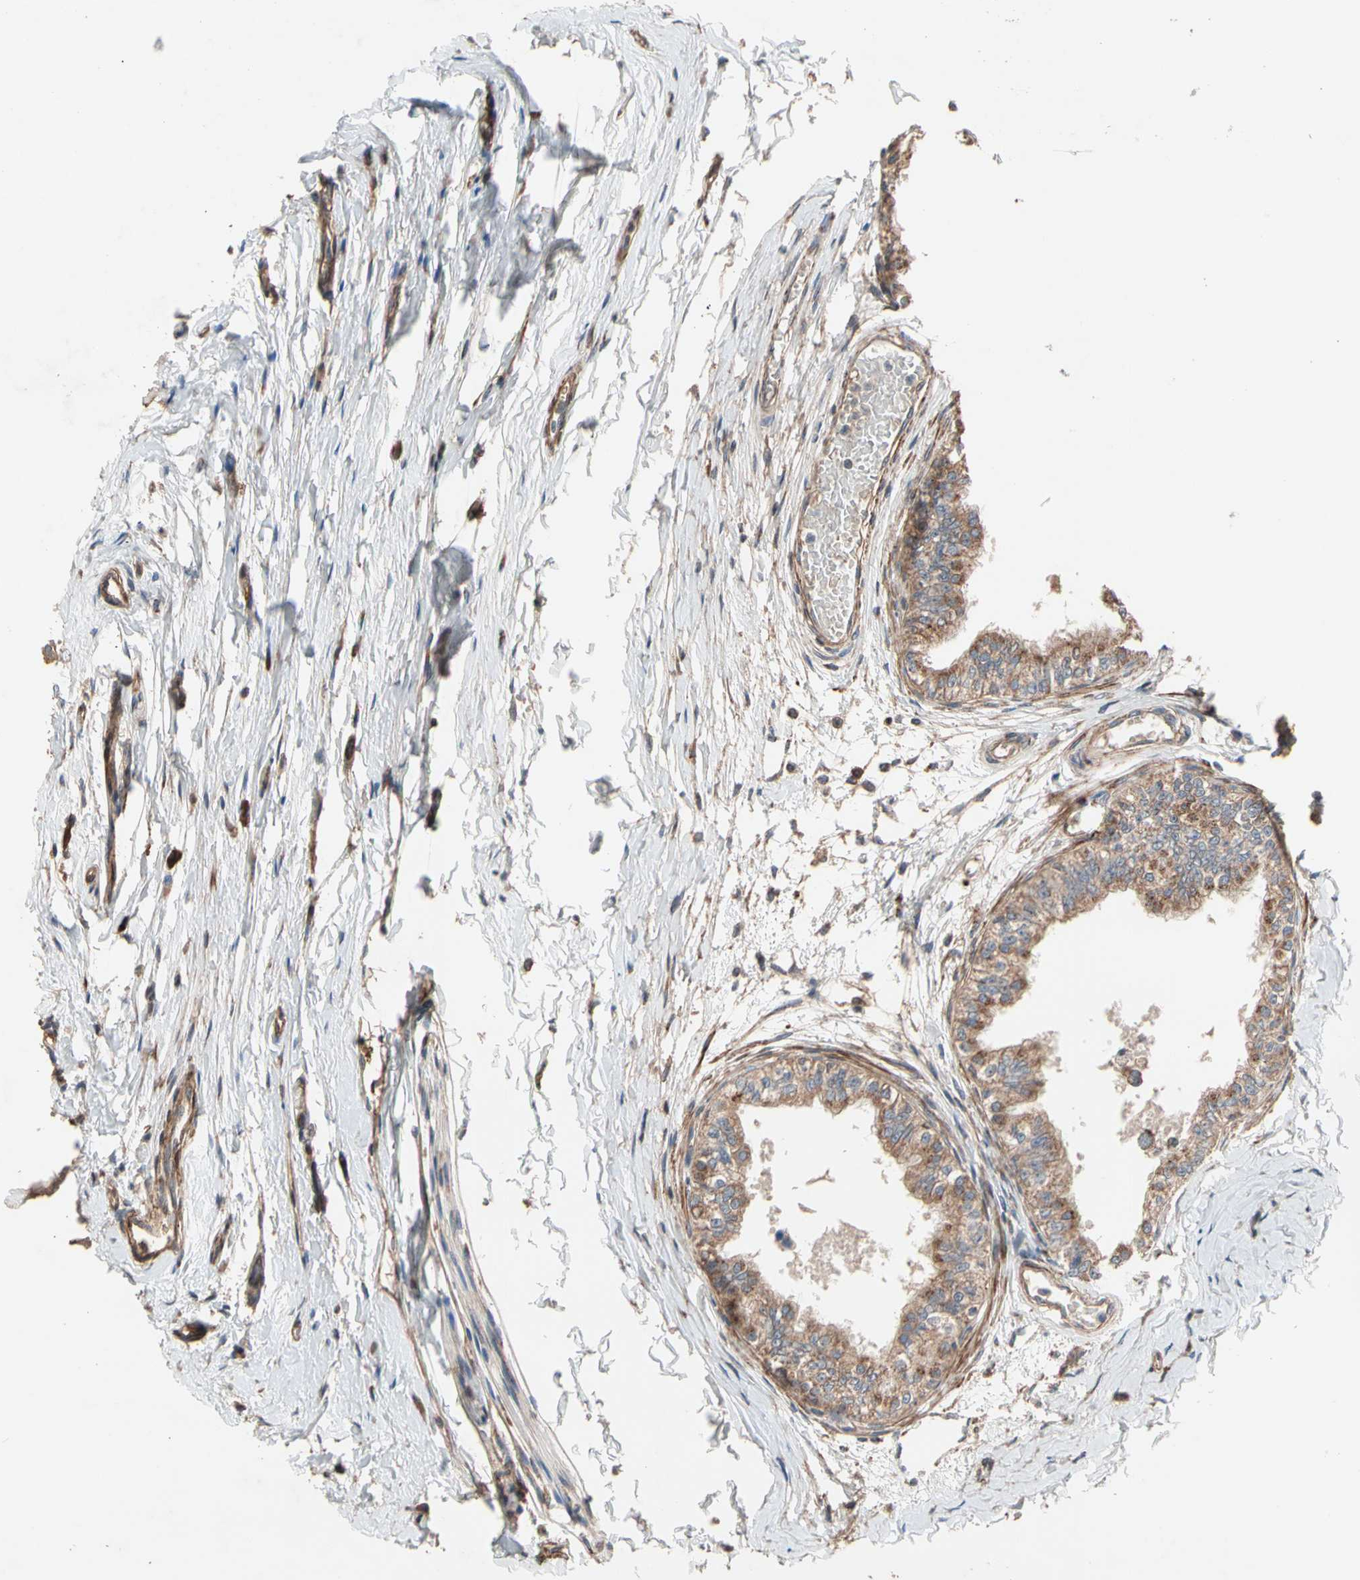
{"staining": {"intensity": "moderate", "quantity": ">75%", "location": "cytoplasmic/membranous"}, "tissue": "epididymis", "cell_type": "Glandular cells", "image_type": "normal", "snomed": [{"axis": "morphology", "description": "Normal tissue, NOS"}, {"axis": "morphology", "description": "Adenocarcinoma, metastatic, NOS"}, {"axis": "topography", "description": "Testis"}, {"axis": "topography", "description": "Epididymis"}], "caption": "This micrograph demonstrates immunohistochemistry (IHC) staining of benign epididymis, with medium moderate cytoplasmic/membranous expression in about >75% of glandular cells.", "gene": "GCK", "patient": {"sex": "male", "age": 26}}